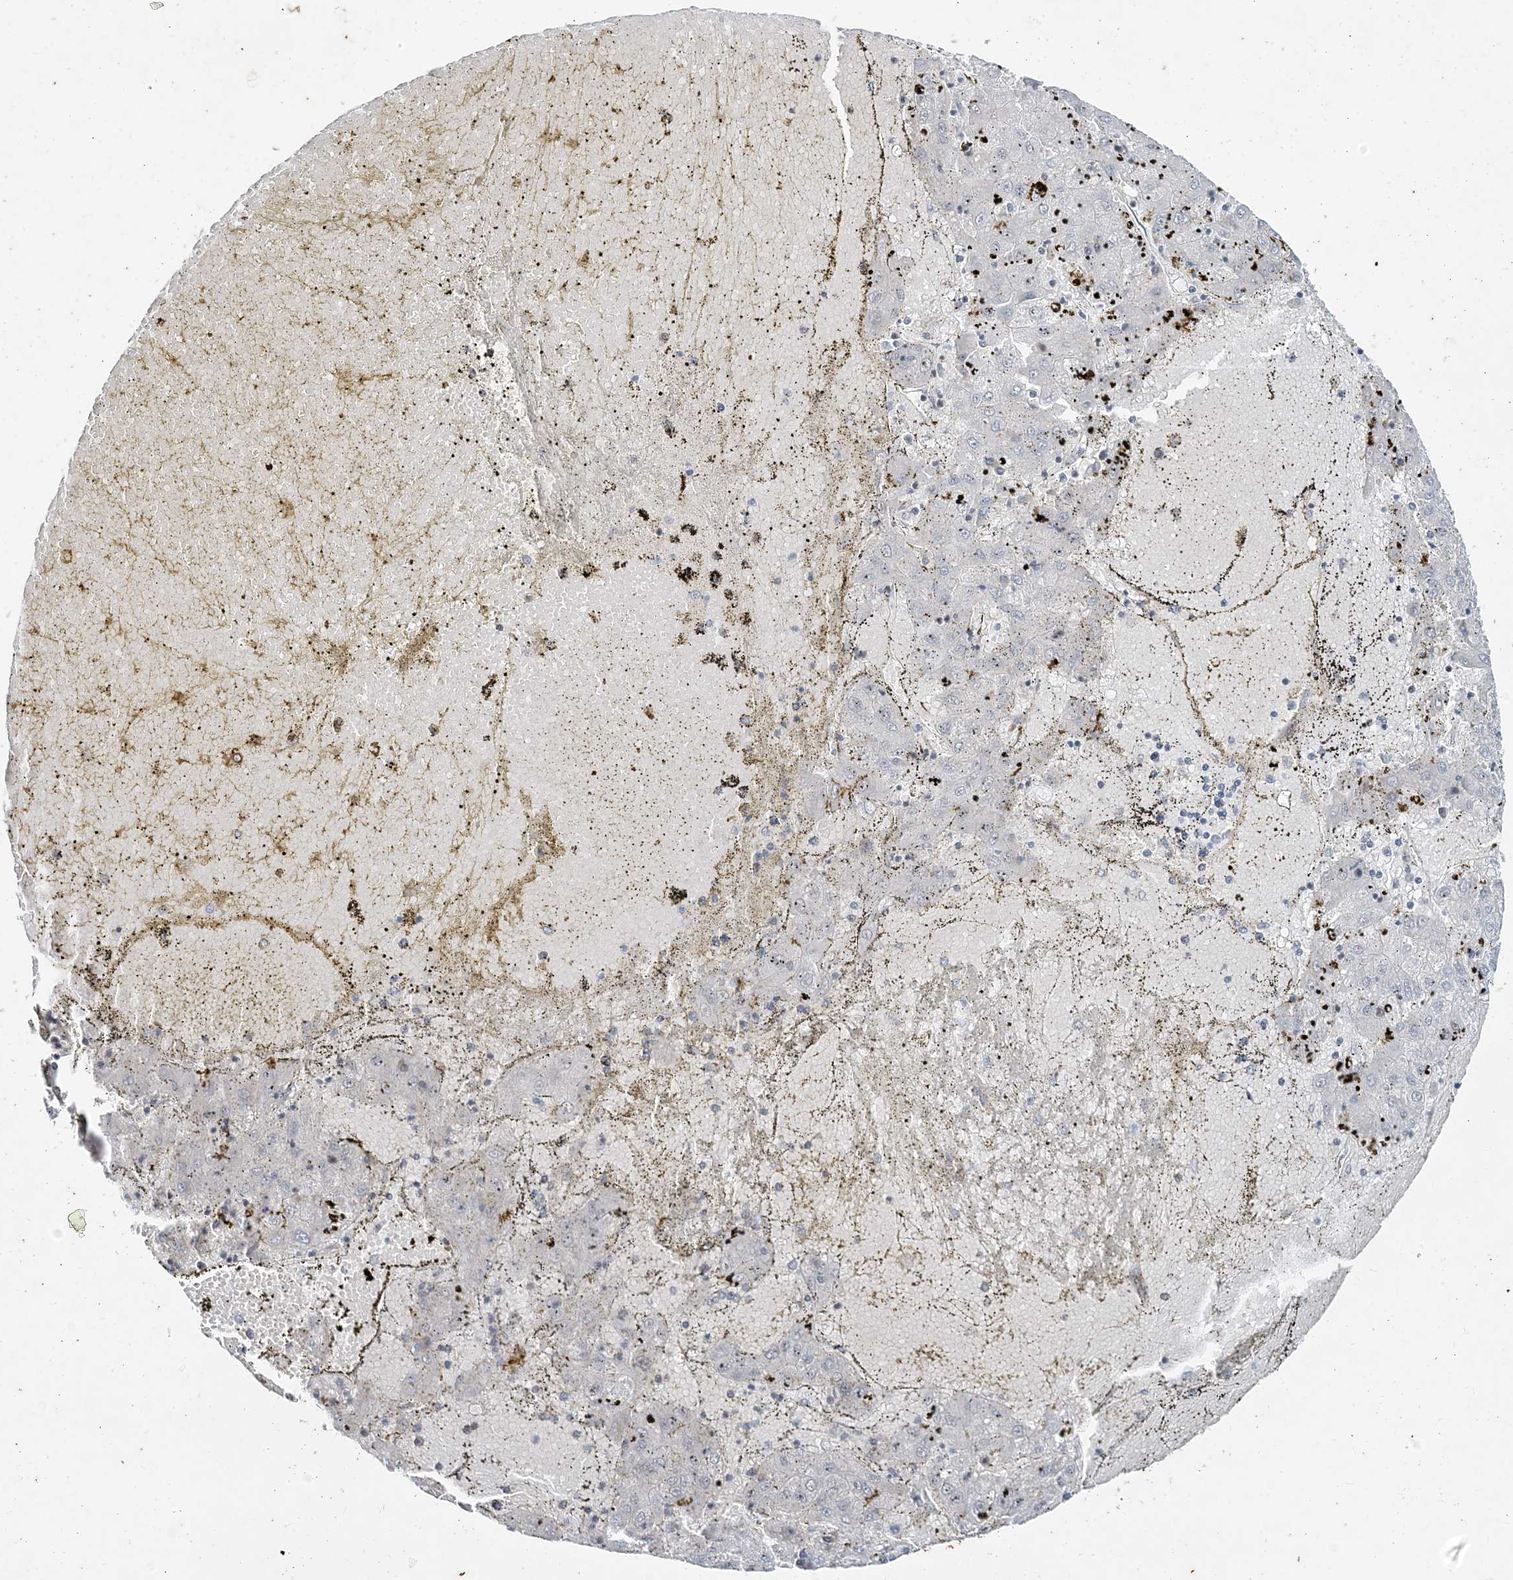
{"staining": {"intensity": "negative", "quantity": "none", "location": "none"}, "tissue": "liver cancer", "cell_type": "Tumor cells", "image_type": "cancer", "snomed": [{"axis": "morphology", "description": "Carcinoma, Hepatocellular, NOS"}, {"axis": "topography", "description": "Liver"}], "caption": "Immunohistochemistry histopathology image of neoplastic tissue: liver cancer stained with DAB shows no significant protein expression in tumor cells.", "gene": "LEXM", "patient": {"sex": "male", "age": 72}}